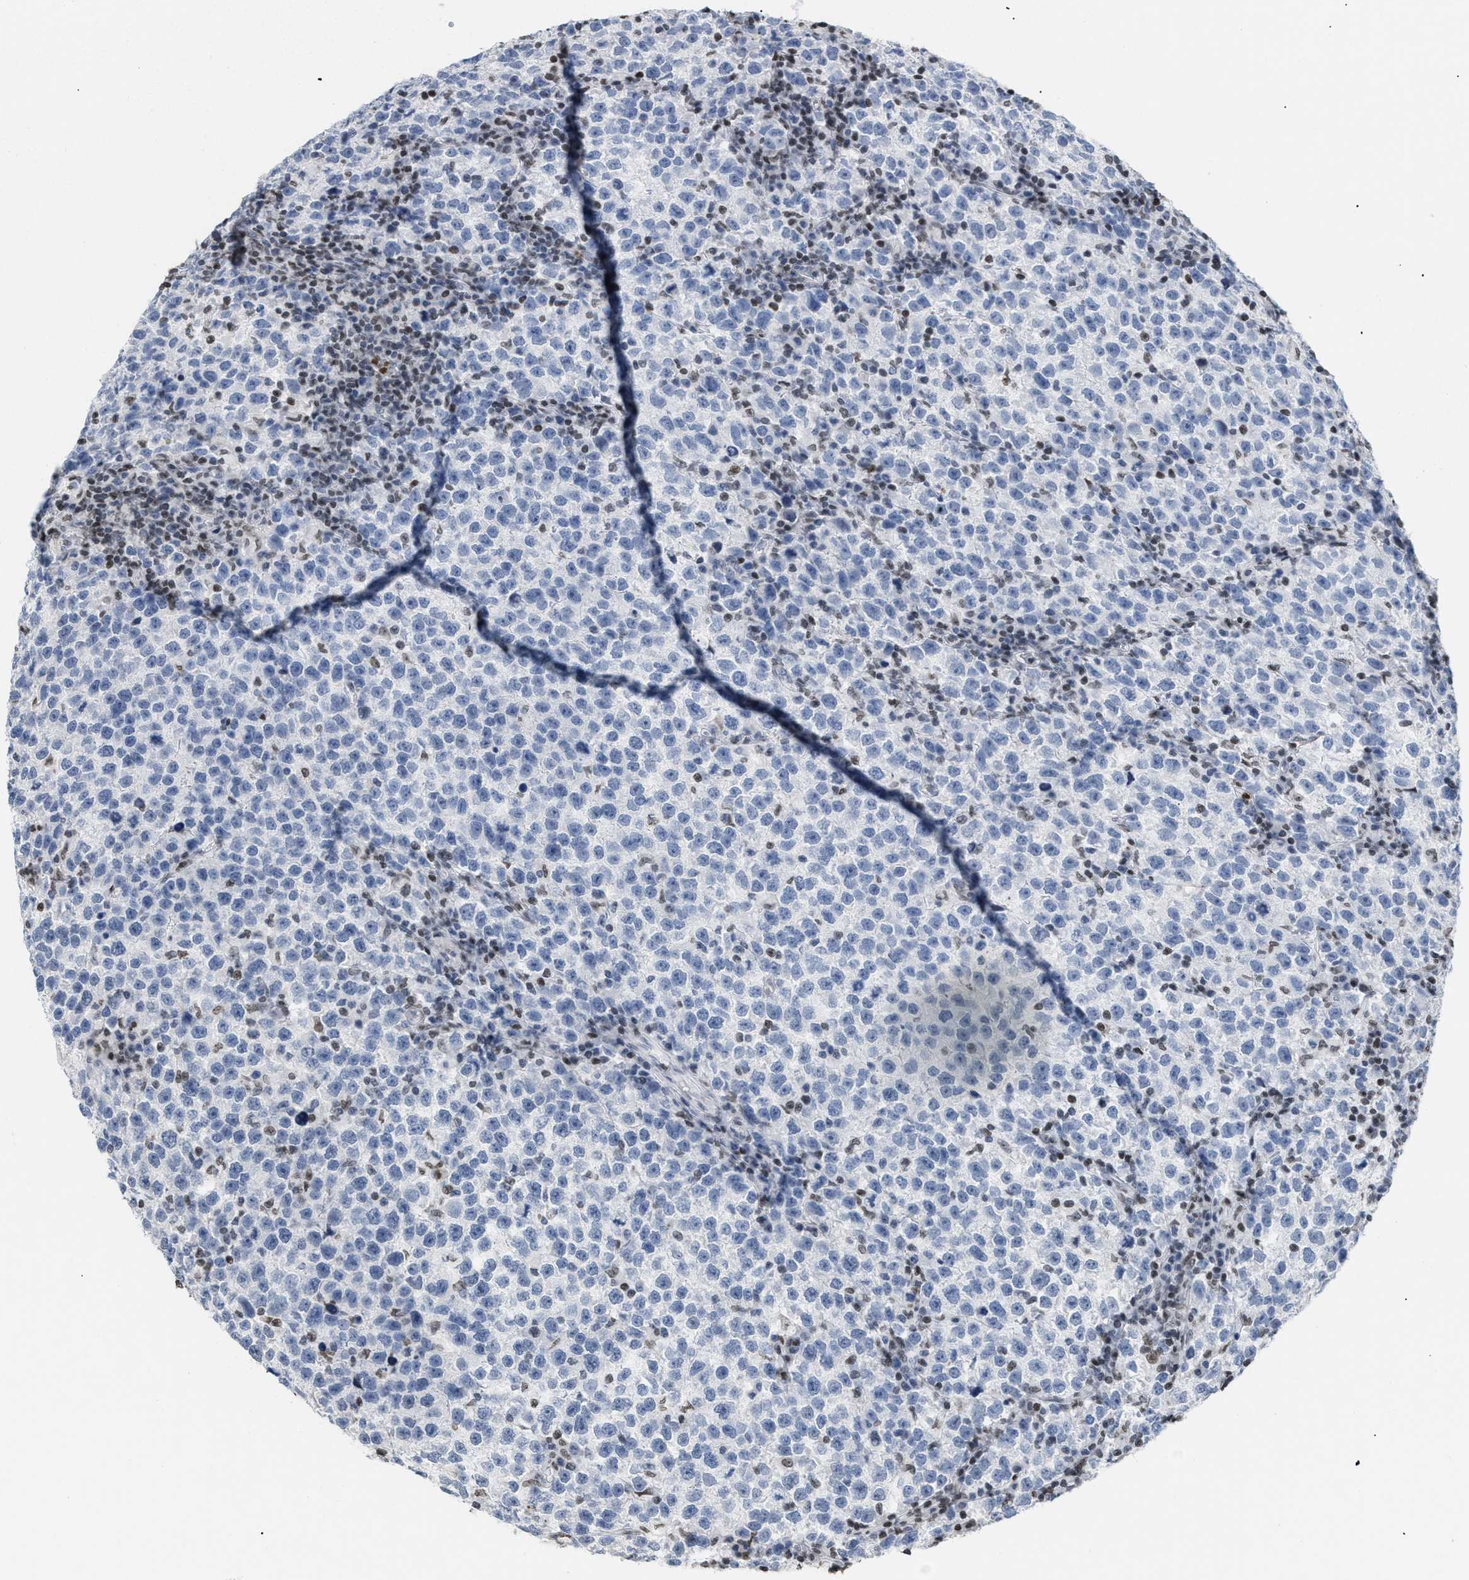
{"staining": {"intensity": "negative", "quantity": "none", "location": "none"}, "tissue": "testis cancer", "cell_type": "Tumor cells", "image_type": "cancer", "snomed": [{"axis": "morphology", "description": "Normal tissue, NOS"}, {"axis": "morphology", "description": "Seminoma, NOS"}, {"axis": "topography", "description": "Testis"}], "caption": "This is a image of immunohistochemistry (IHC) staining of seminoma (testis), which shows no positivity in tumor cells.", "gene": "HMGN2", "patient": {"sex": "male", "age": 43}}